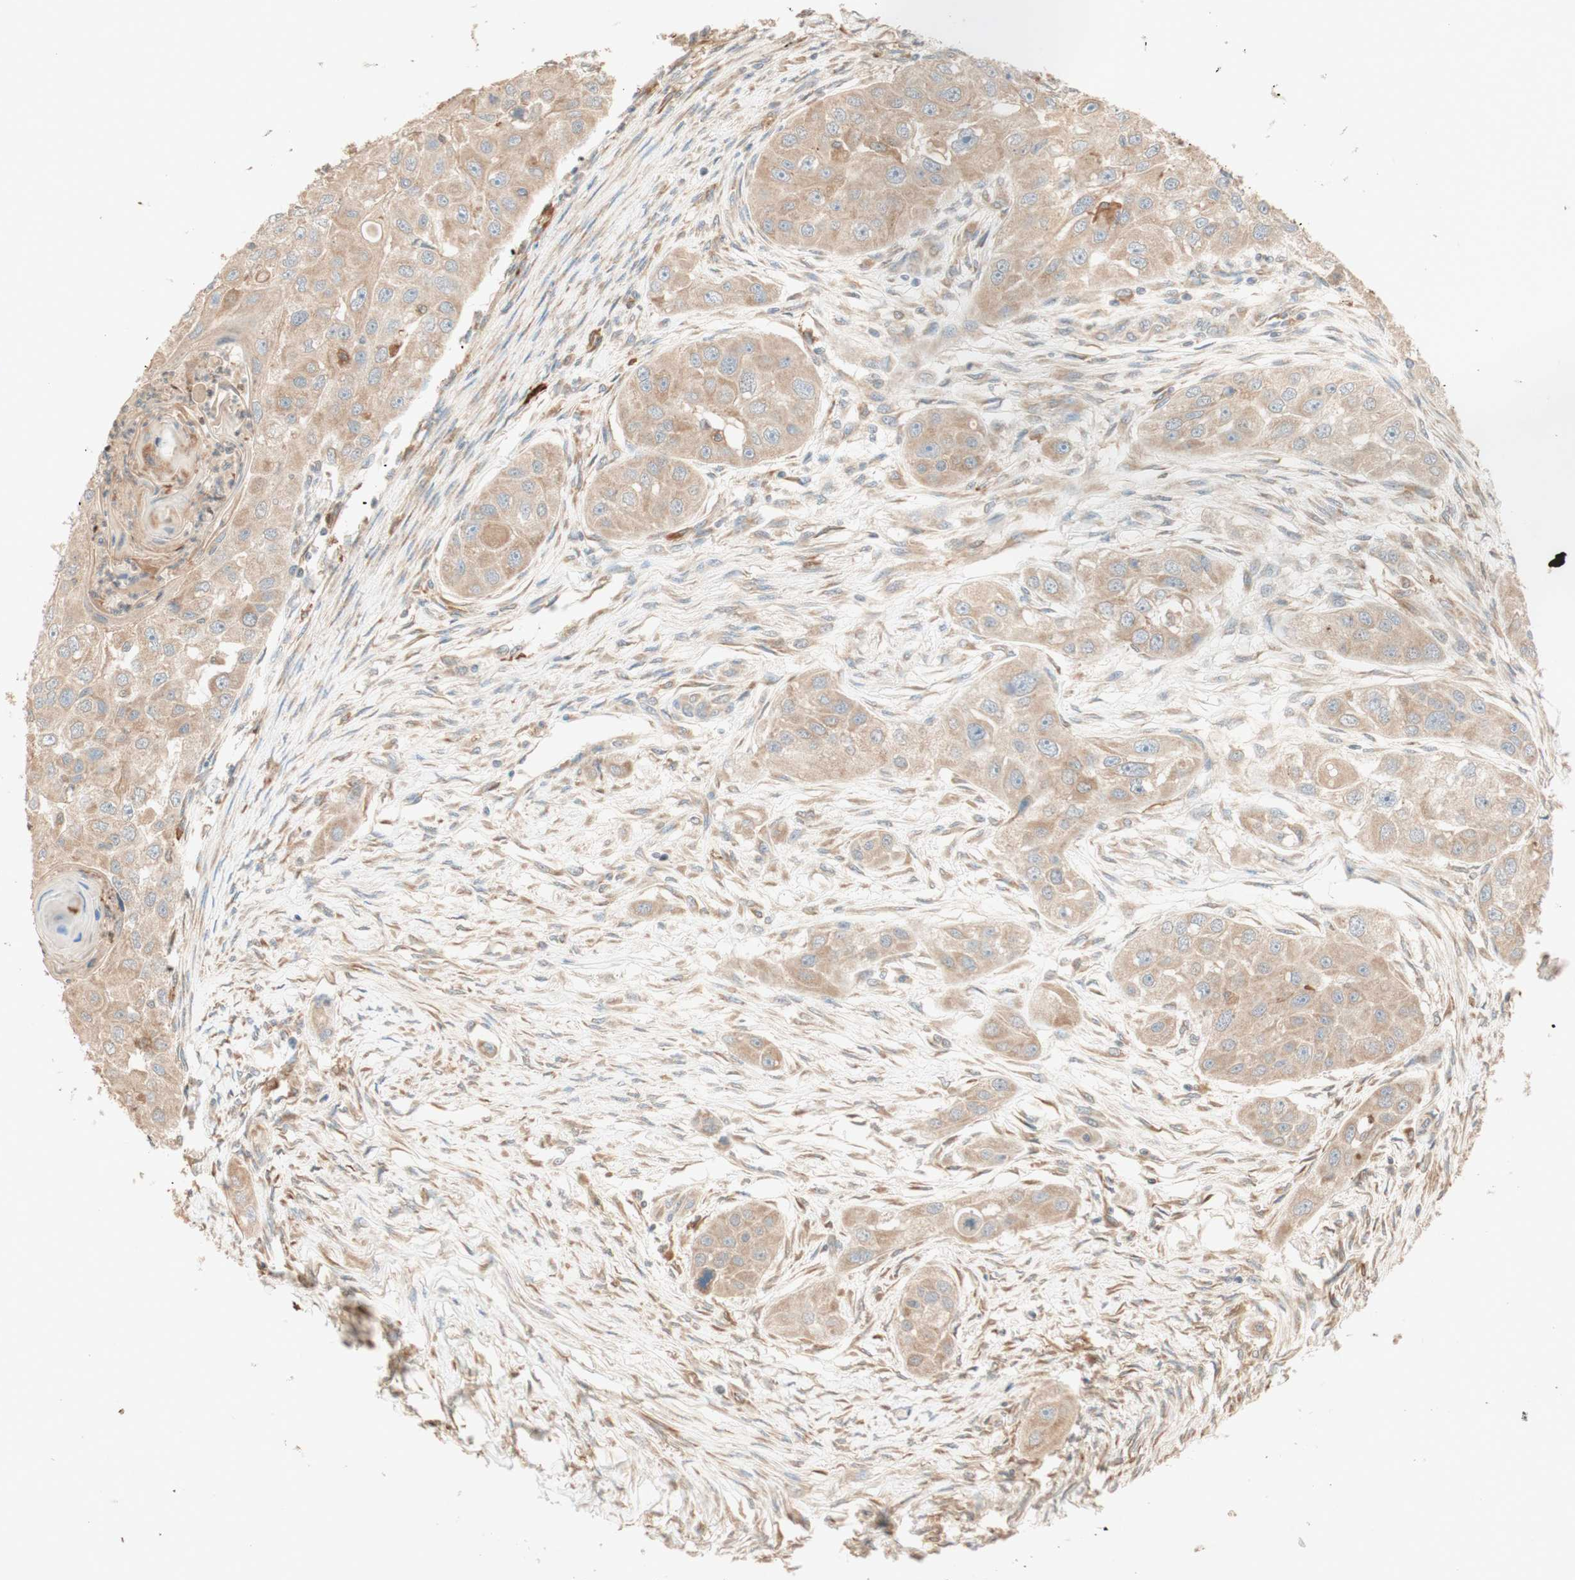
{"staining": {"intensity": "weak", "quantity": ">75%", "location": "cytoplasmic/membranous"}, "tissue": "head and neck cancer", "cell_type": "Tumor cells", "image_type": "cancer", "snomed": [{"axis": "morphology", "description": "Normal tissue, NOS"}, {"axis": "morphology", "description": "Squamous cell carcinoma, NOS"}, {"axis": "topography", "description": "Skeletal muscle"}, {"axis": "topography", "description": "Head-Neck"}], "caption": "Protein staining of head and neck cancer (squamous cell carcinoma) tissue shows weak cytoplasmic/membranous expression in about >75% of tumor cells.", "gene": "CLCN2", "patient": {"sex": "male", "age": 51}}